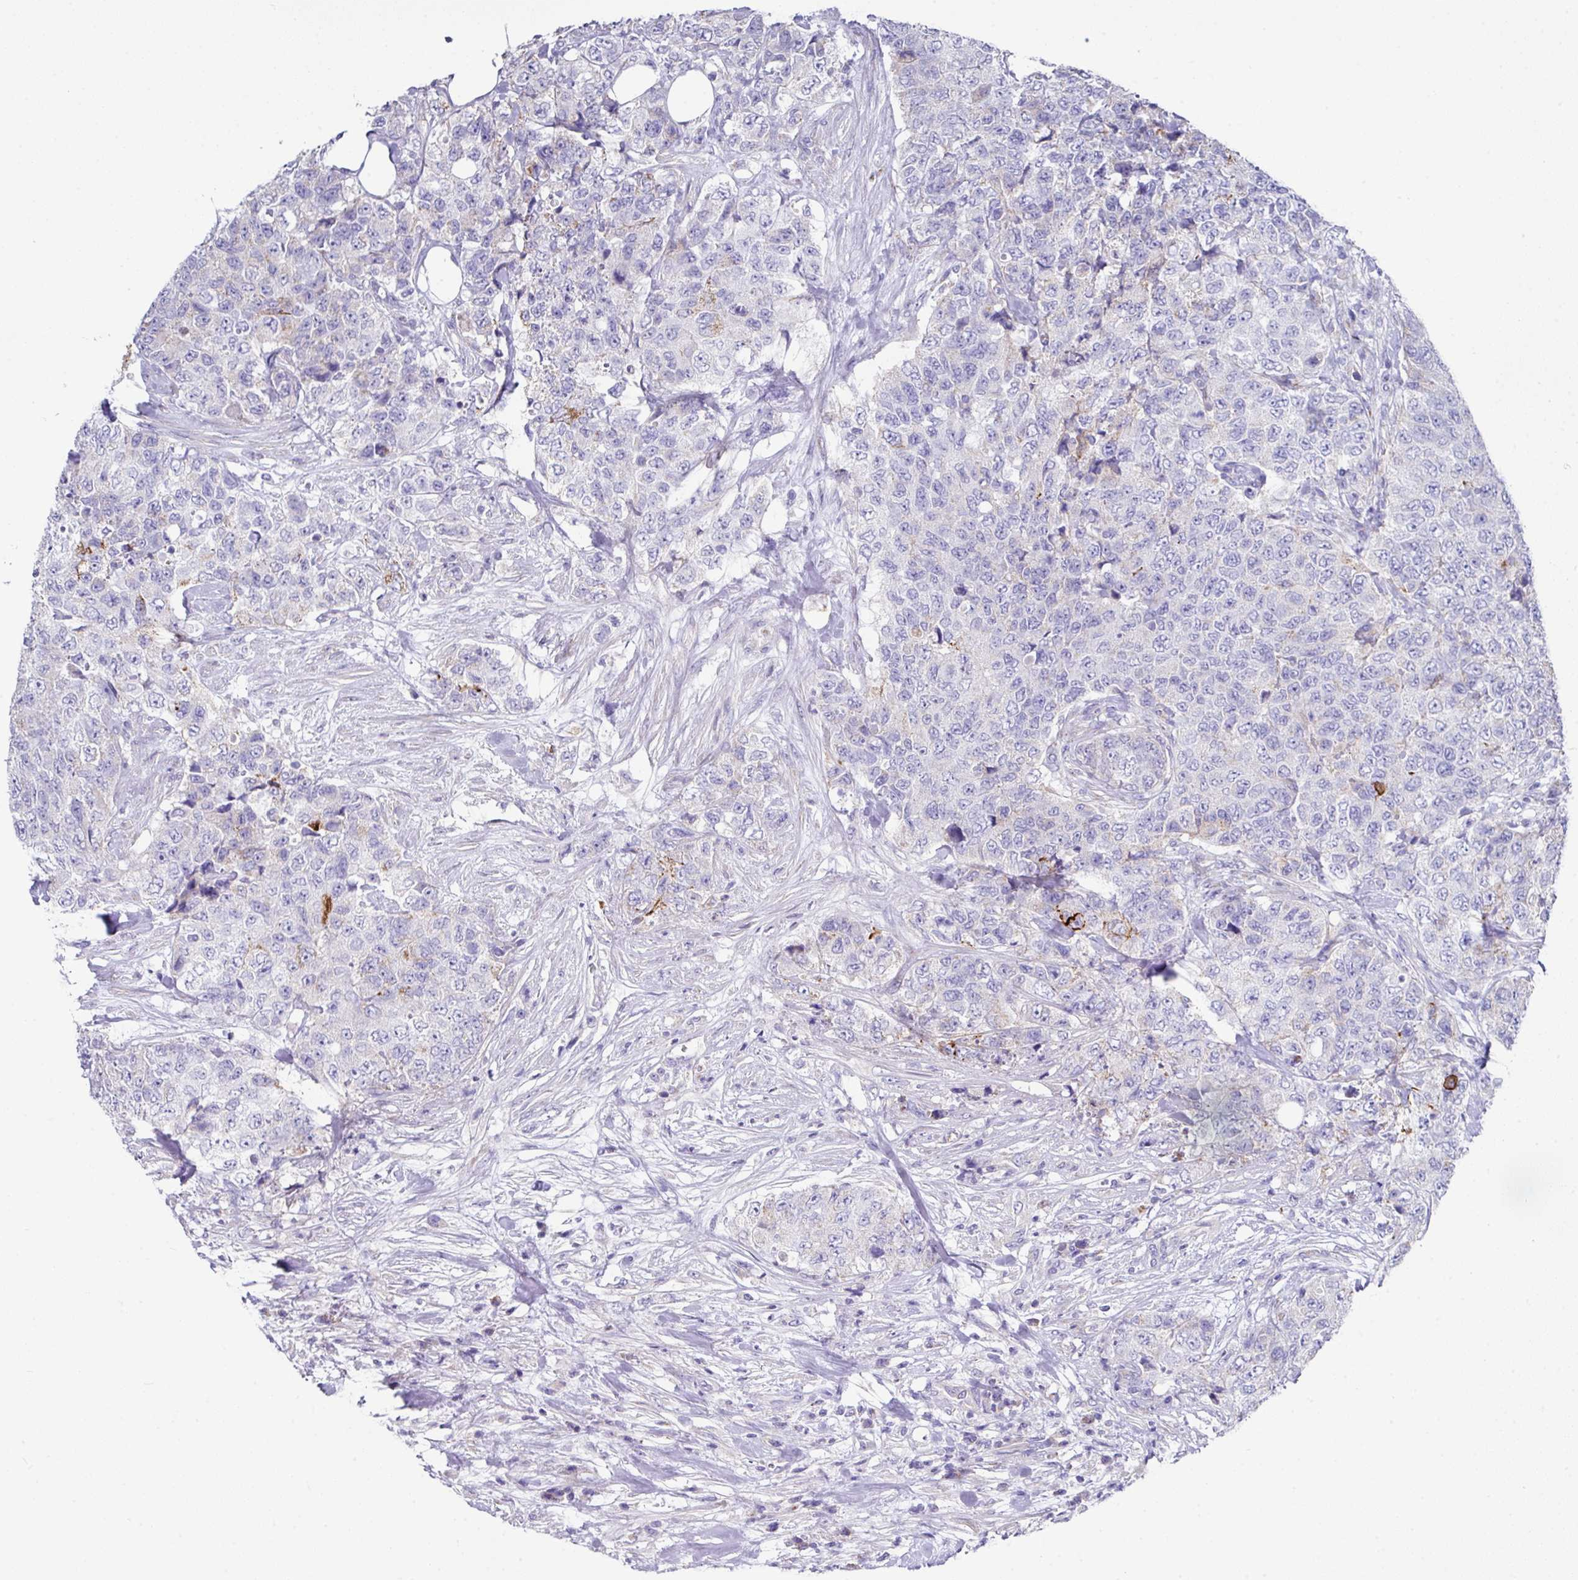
{"staining": {"intensity": "negative", "quantity": "none", "location": "none"}, "tissue": "urothelial cancer", "cell_type": "Tumor cells", "image_type": "cancer", "snomed": [{"axis": "morphology", "description": "Urothelial carcinoma, High grade"}, {"axis": "topography", "description": "Urinary bladder"}], "caption": "High power microscopy image of an immunohistochemistry (IHC) photomicrograph of urothelial cancer, revealing no significant staining in tumor cells. (Brightfield microscopy of DAB (3,3'-diaminobenzidine) immunohistochemistry (IHC) at high magnification).", "gene": "CLDN1", "patient": {"sex": "female", "age": 78}}